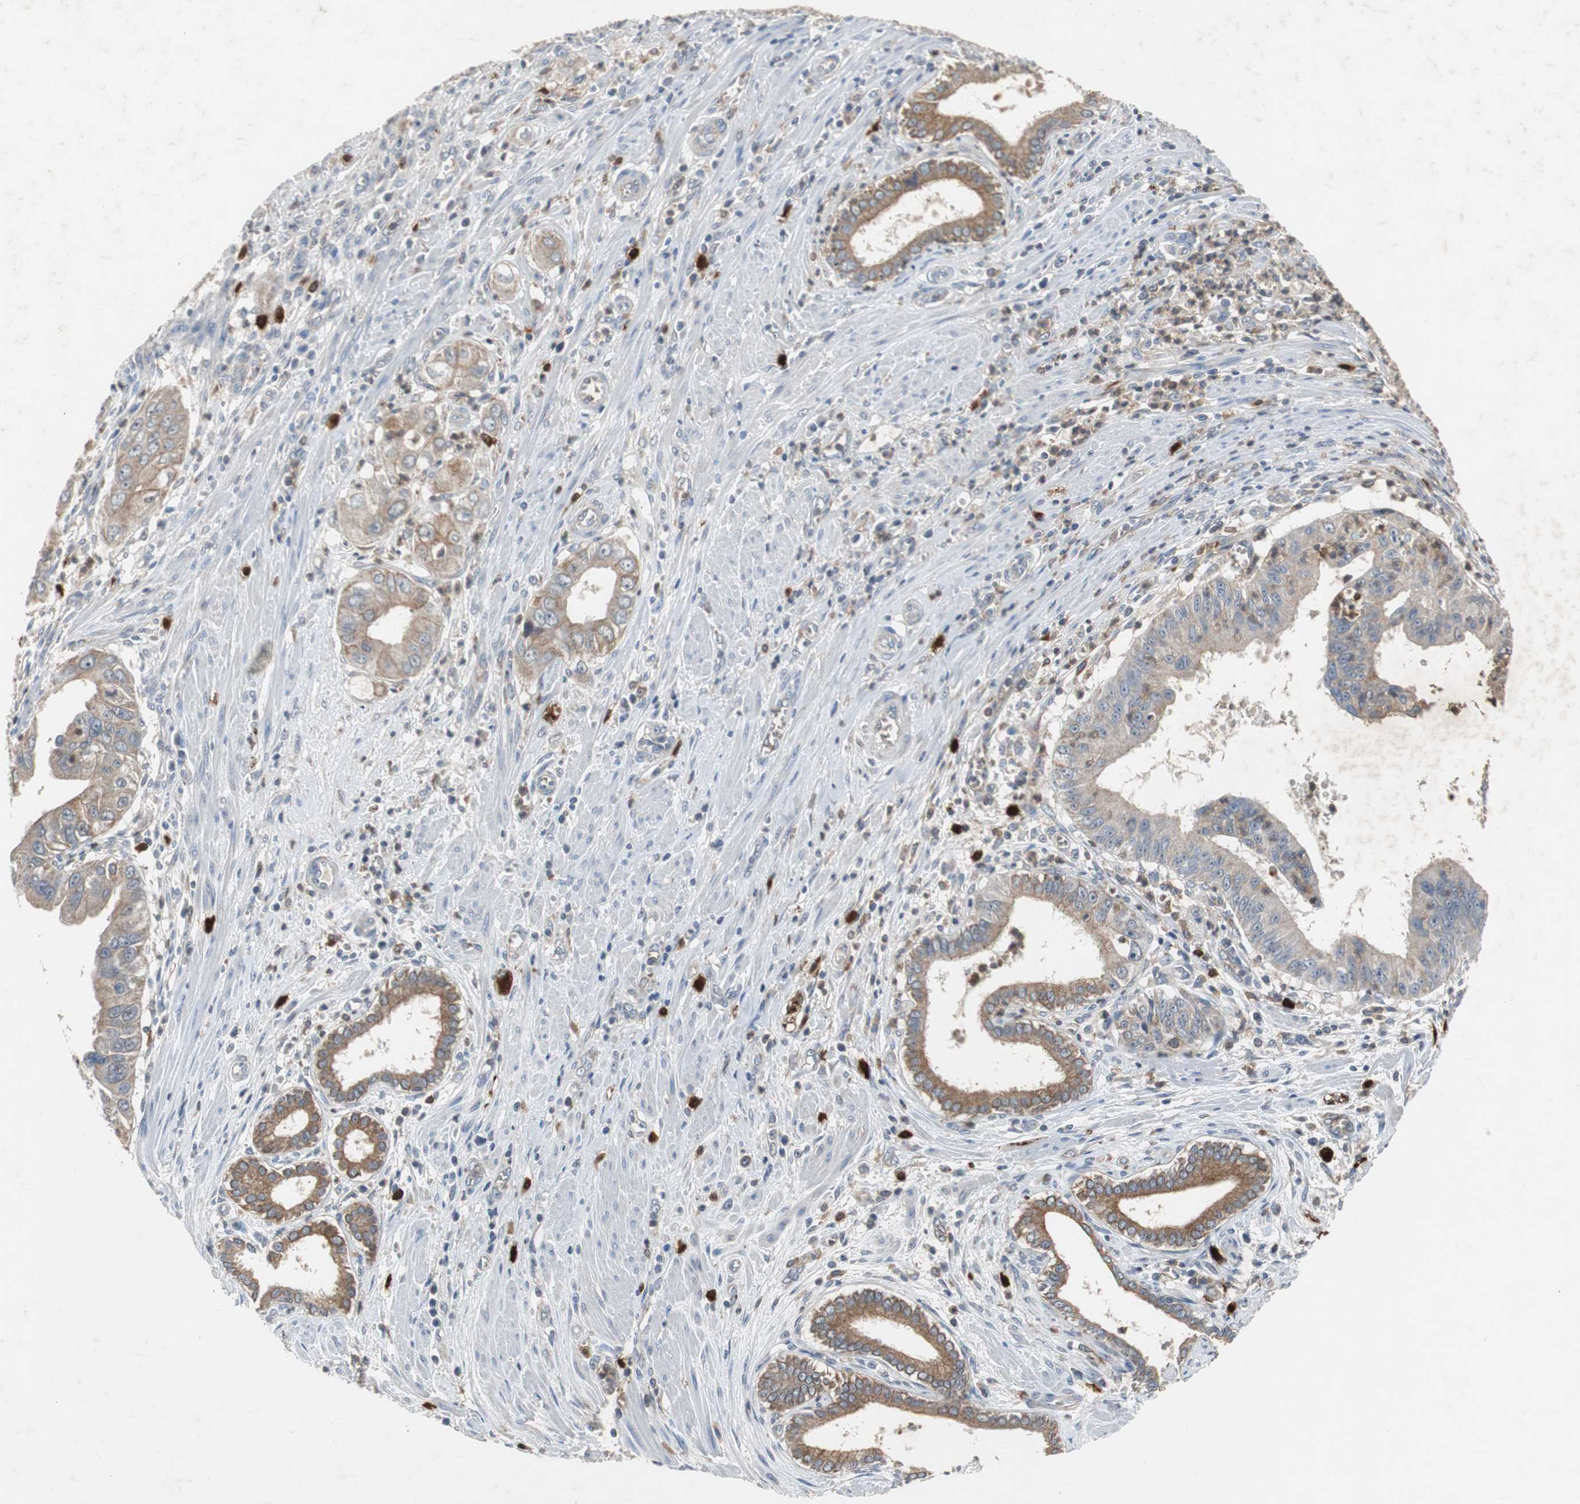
{"staining": {"intensity": "weak", "quantity": ">75%", "location": "cytoplasmic/membranous"}, "tissue": "pancreatic cancer", "cell_type": "Tumor cells", "image_type": "cancer", "snomed": [{"axis": "morphology", "description": "Normal tissue, NOS"}, {"axis": "topography", "description": "Lymph node"}], "caption": "Pancreatic cancer stained for a protein (brown) shows weak cytoplasmic/membranous positive staining in approximately >75% of tumor cells.", "gene": "CALB2", "patient": {"sex": "male", "age": 50}}